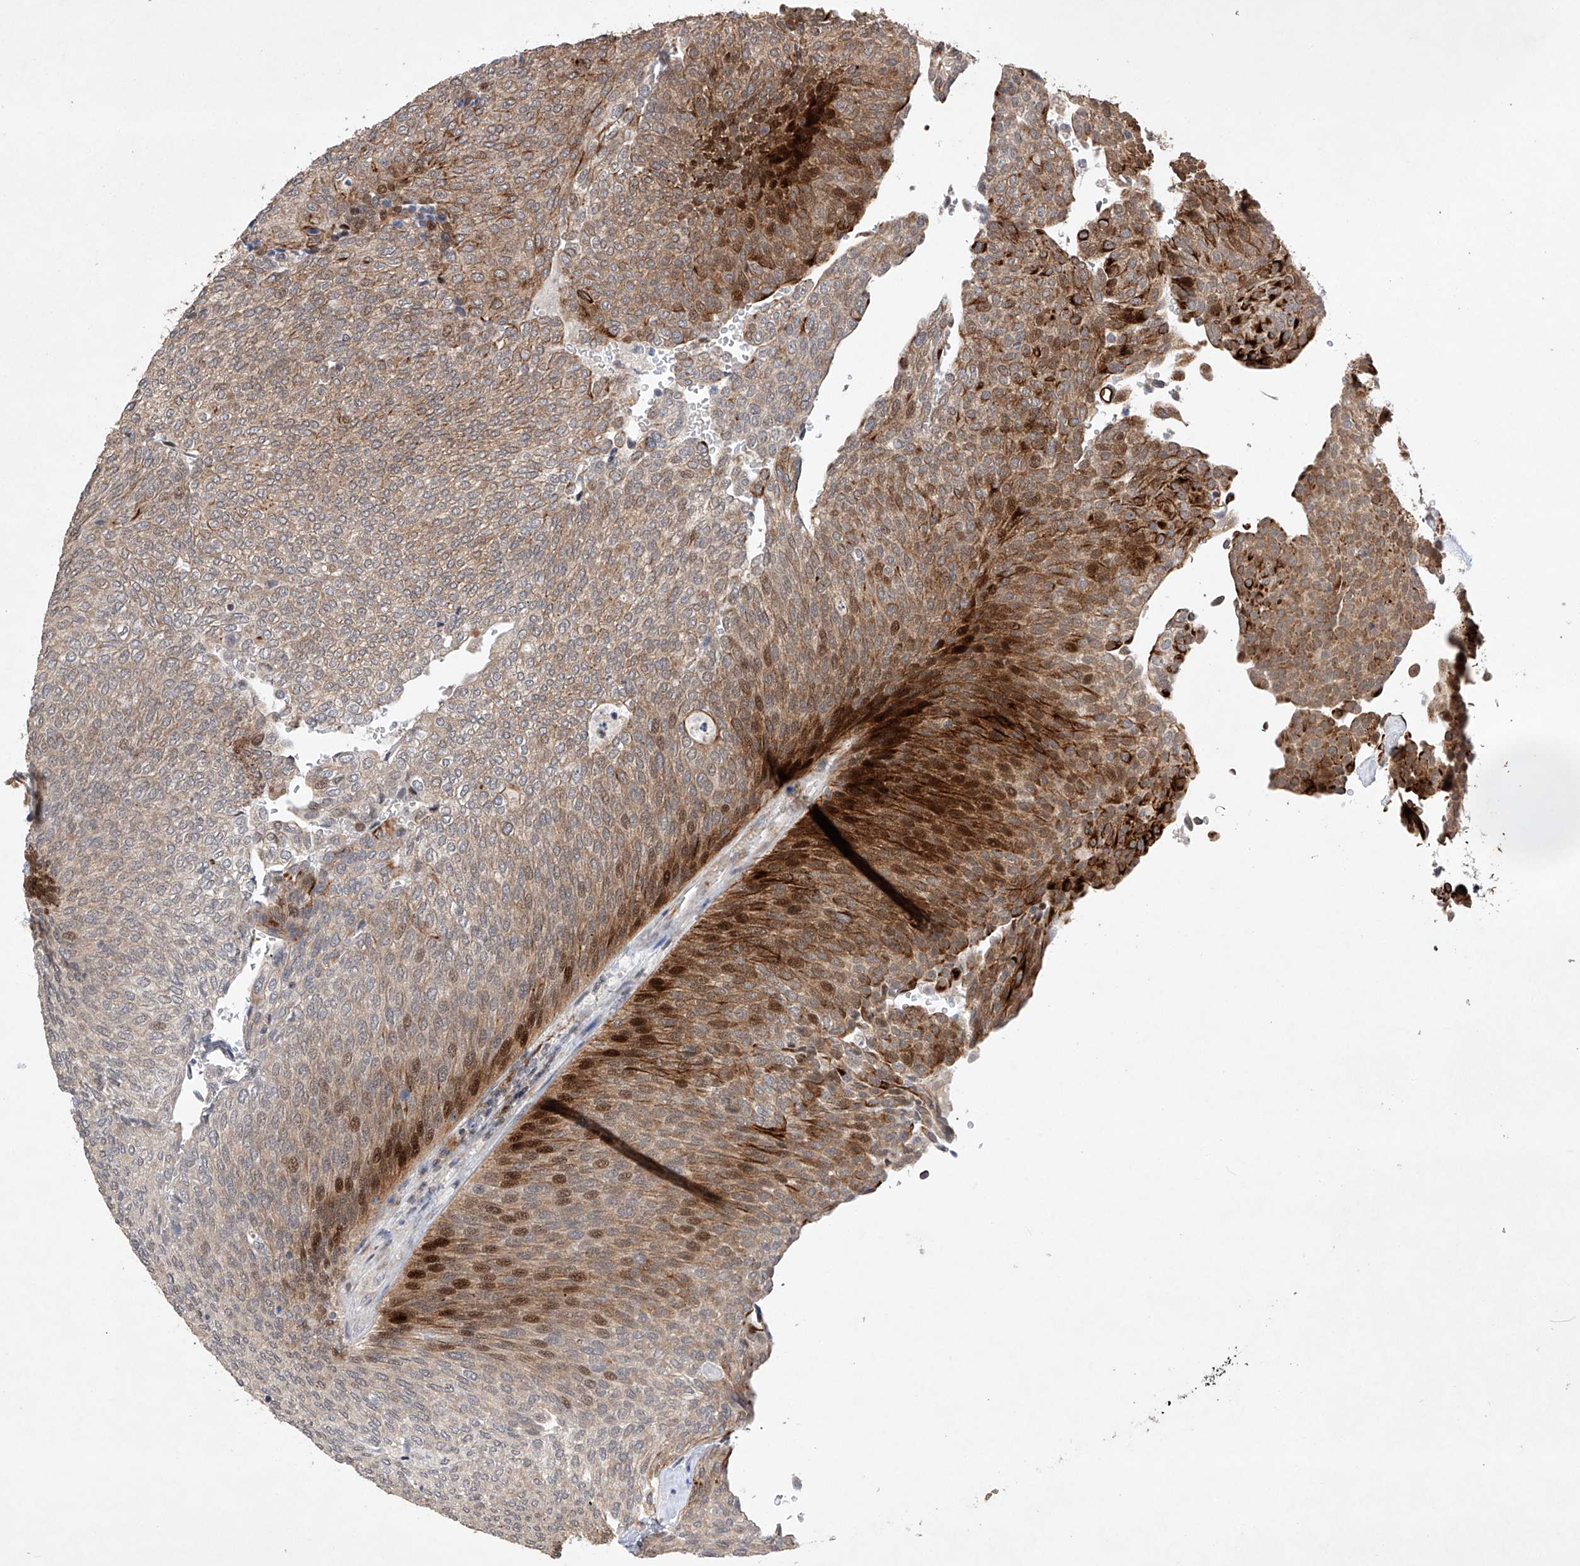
{"staining": {"intensity": "strong", "quantity": "<25%", "location": "cytoplasmic/membranous,nuclear"}, "tissue": "urothelial cancer", "cell_type": "Tumor cells", "image_type": "cancer", "snomed": [{"axis": "morphology", "description": "Urothelial carcinoma, Low grade"}, {"axis": "topography", "description": "Urinary bladder"}], "caption": "Low-grade urothelial carcinoma stained with a protein marker shows strong staining in tumor cells.", "gene": "AFG1L", "patient": {"sex": "female", "age": 79}}